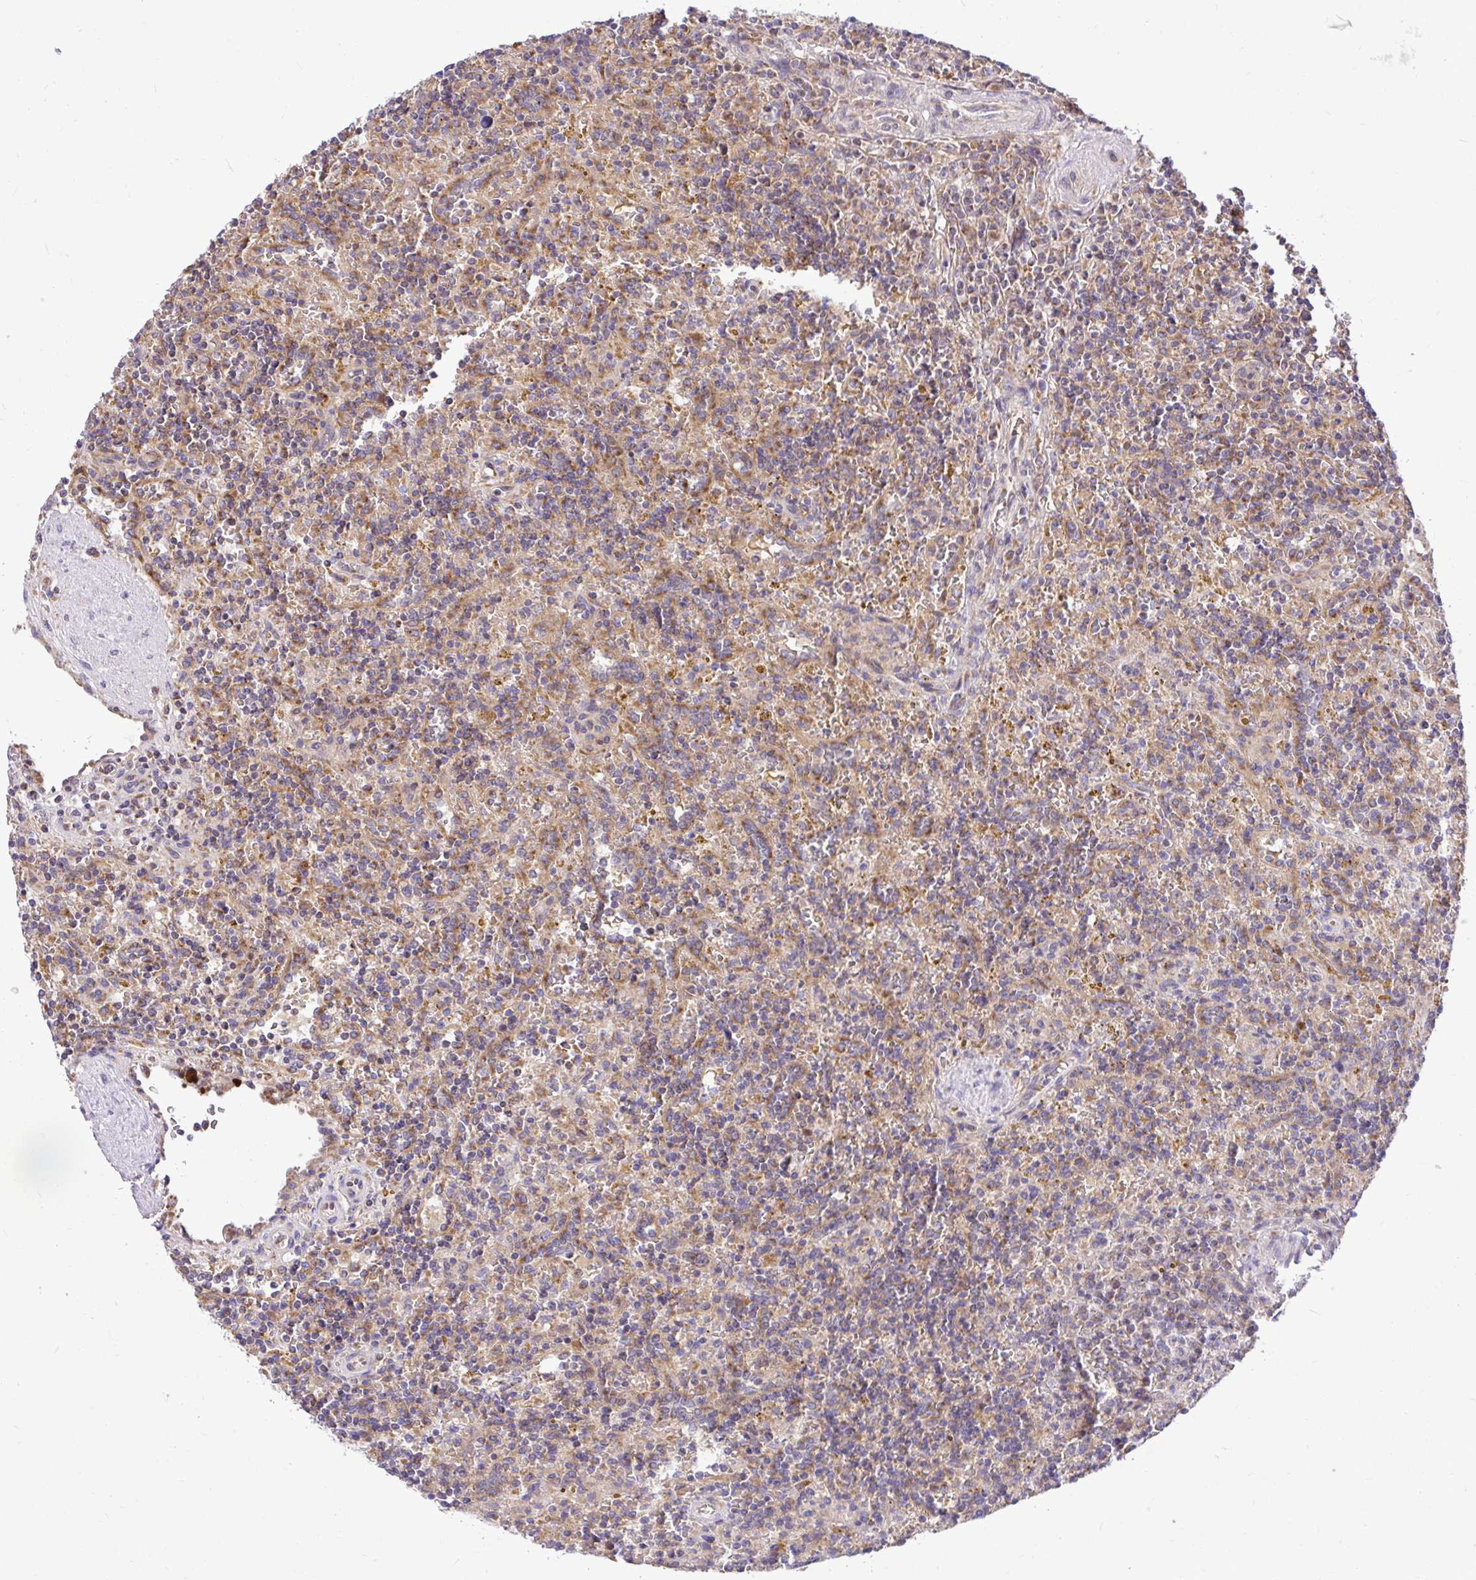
{"staining": {"intensity": "moderate", "quantity": "25%-75%", "location": "cytoplasmic/membranous"}, "tissue": "lymphoma", "cell_type": "Tumor cells", "image_type": "cancer", "snomed": [{"axis": "morphology", "description": "Malignant lymphoma, non-Hodgkin's type, Low grade"}, {"axis": "topography", "description": "Spleen"}], "caption": "High-magnification brightfield microscopy of malignant lymphoma, non-Hodgkin's type (low-grade) stained with DAB (brown) and counterstained with hematoxylin (blue). tumor cells exhibit moderate cytoplasmic/membranous expression is appreciated in approximately25%-75% of cells. (DAB IHC, brown staining for protein, blue staining for nuclei).", "gene": "VTI1B", "patient": {"sex": "male", "age": 67}}